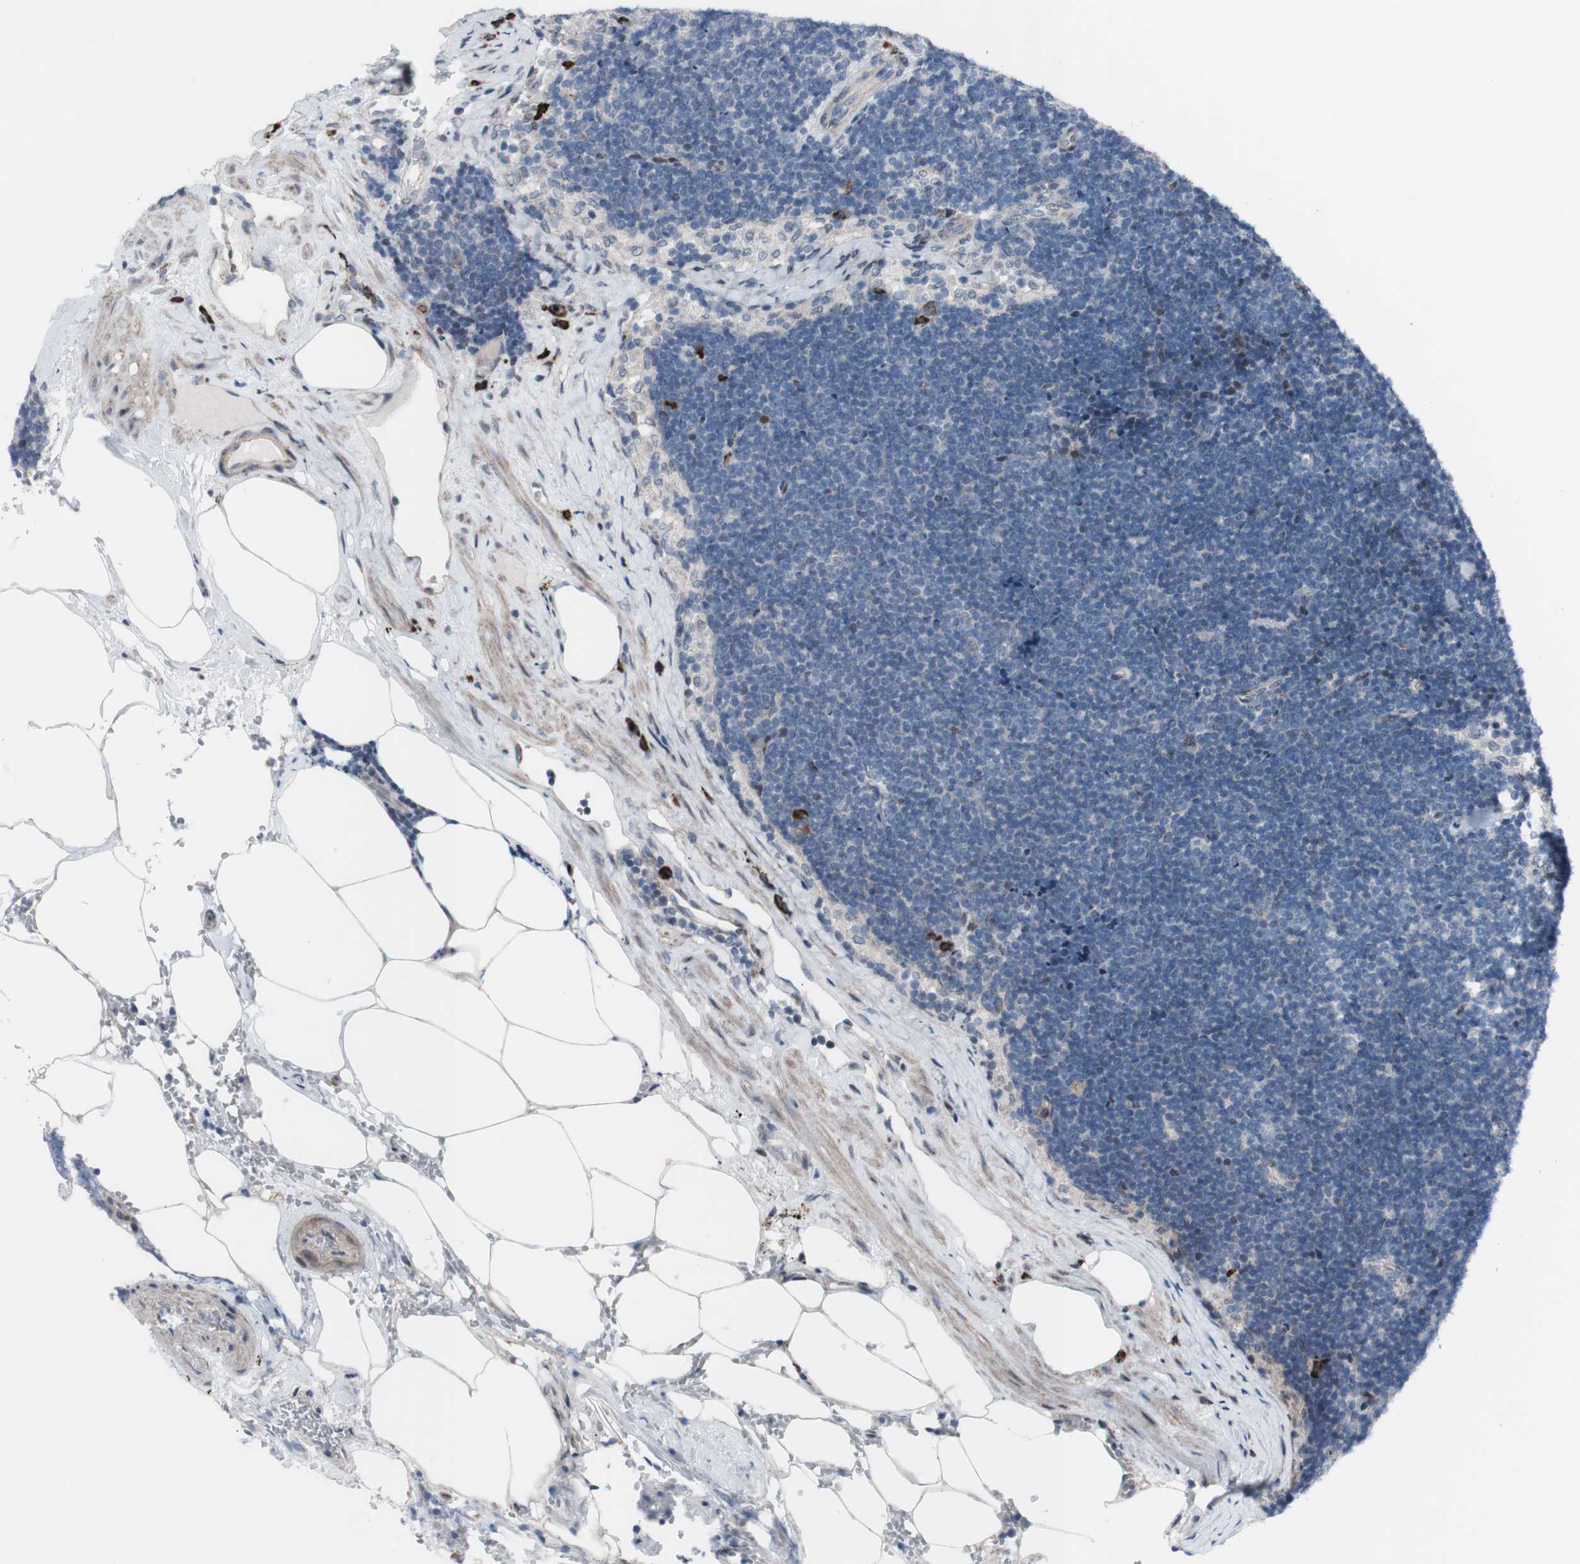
{"staining": {"intensity": "negative", "quantity": "none", "location": "none"}, "tissue": "lymph node", "cell_type": "Germinal center cells", "image_type": "normal", "snomed": [{"axis": "morphology", "description": "Normal tissue, NOS"}, {"axis": "topography", "description": "Lymph node"}], "caption": "The IHC histopathology image has no significant staining in germinal center cells of lymph node.", "gene": "PHTF2", "patient": {"sex": "male", "age": 63}}